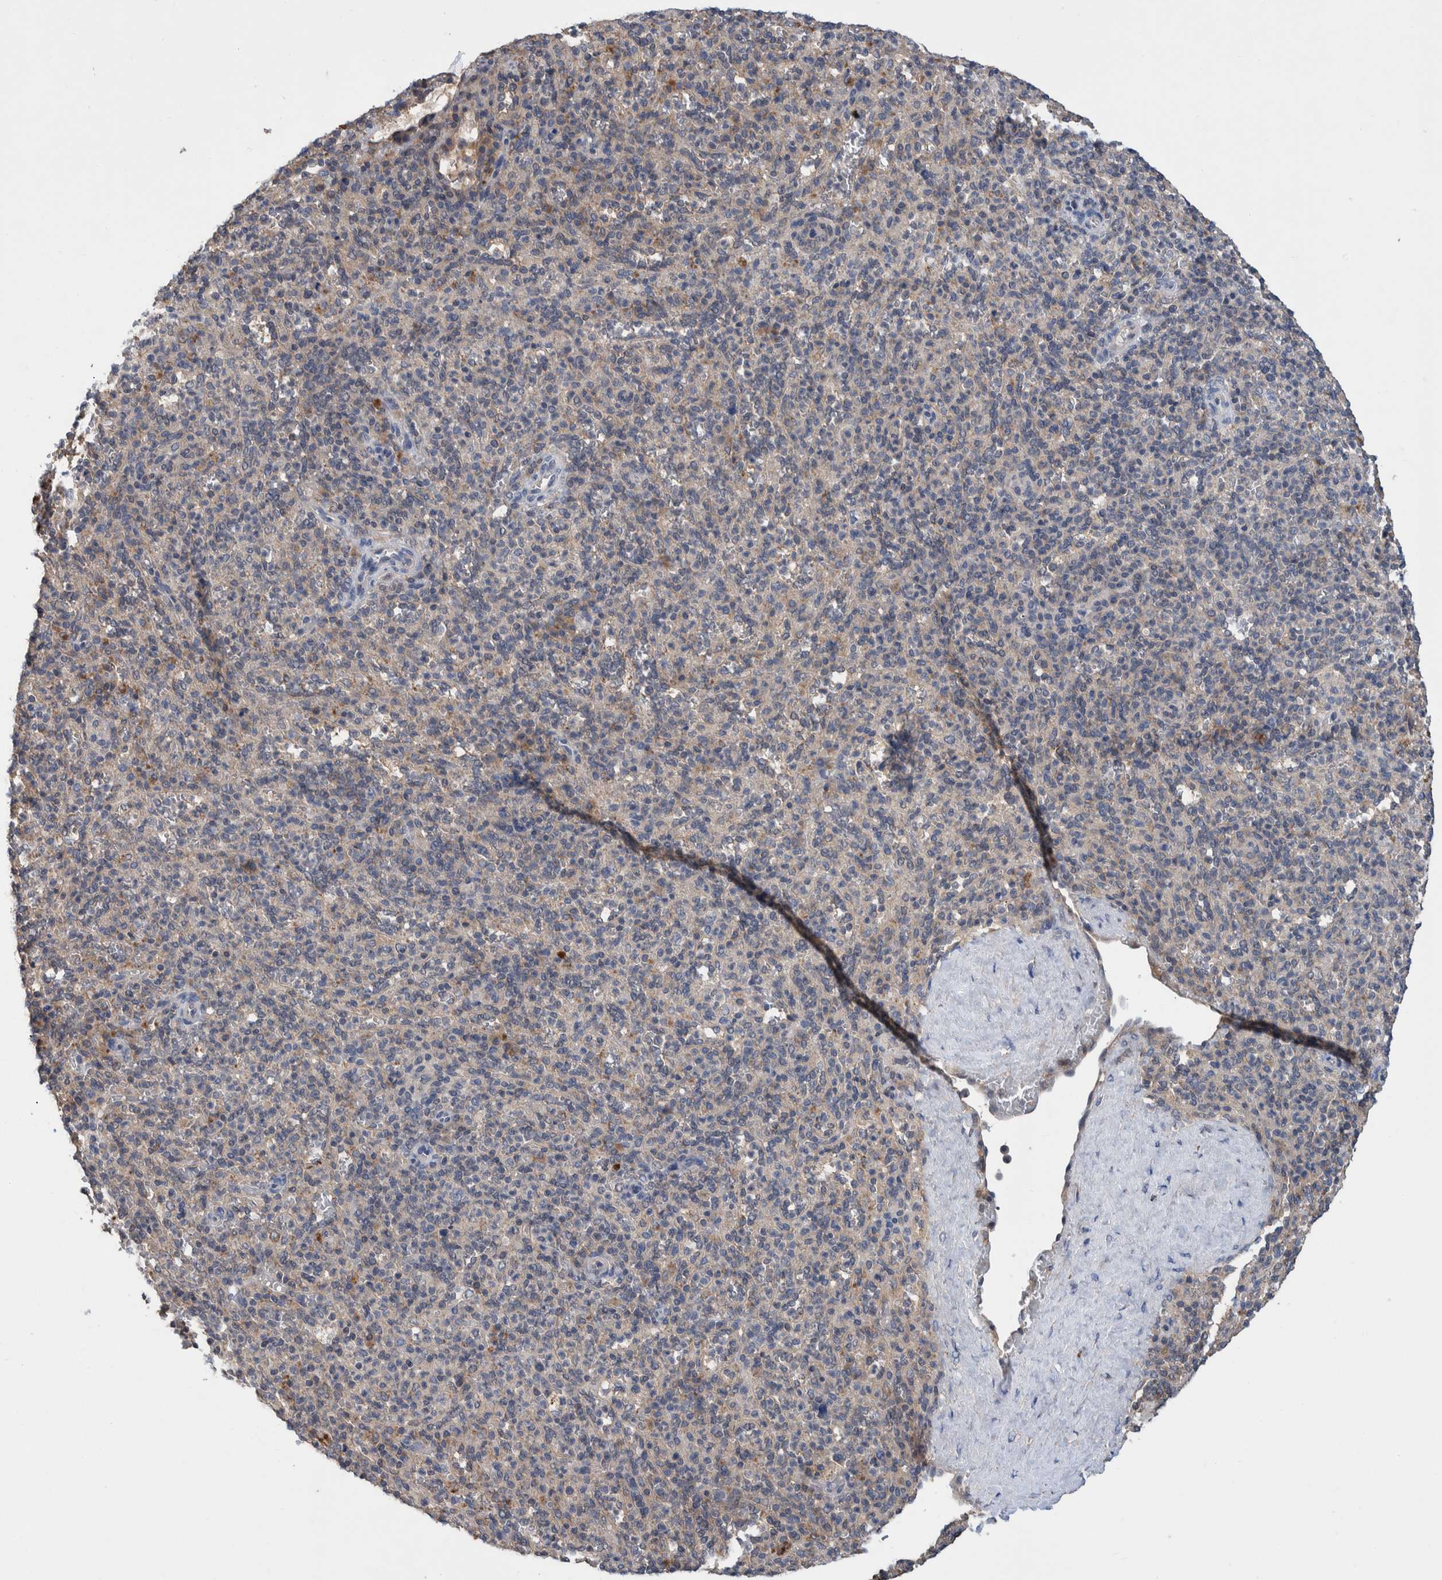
{"staining": {"intensity": "negative", "quantity": "none", "location": "none"}, "tissue": "spleen", "cell_type": "Cells in red pulp", "image_type": "normal", "snomed": [{"axis": "morphology", "description": "Normal tissue, NOS"}, {"axis": "topography", "description": "Spleen"}], "caption": "The histopathology image demonstrates no significant expression in cells in red pulp of spleen. (Immunohistochemistry, brightfield microscopy, high magnification).", "gene": "PLPBP", "patient": {"sex": "male", "age": 36}}